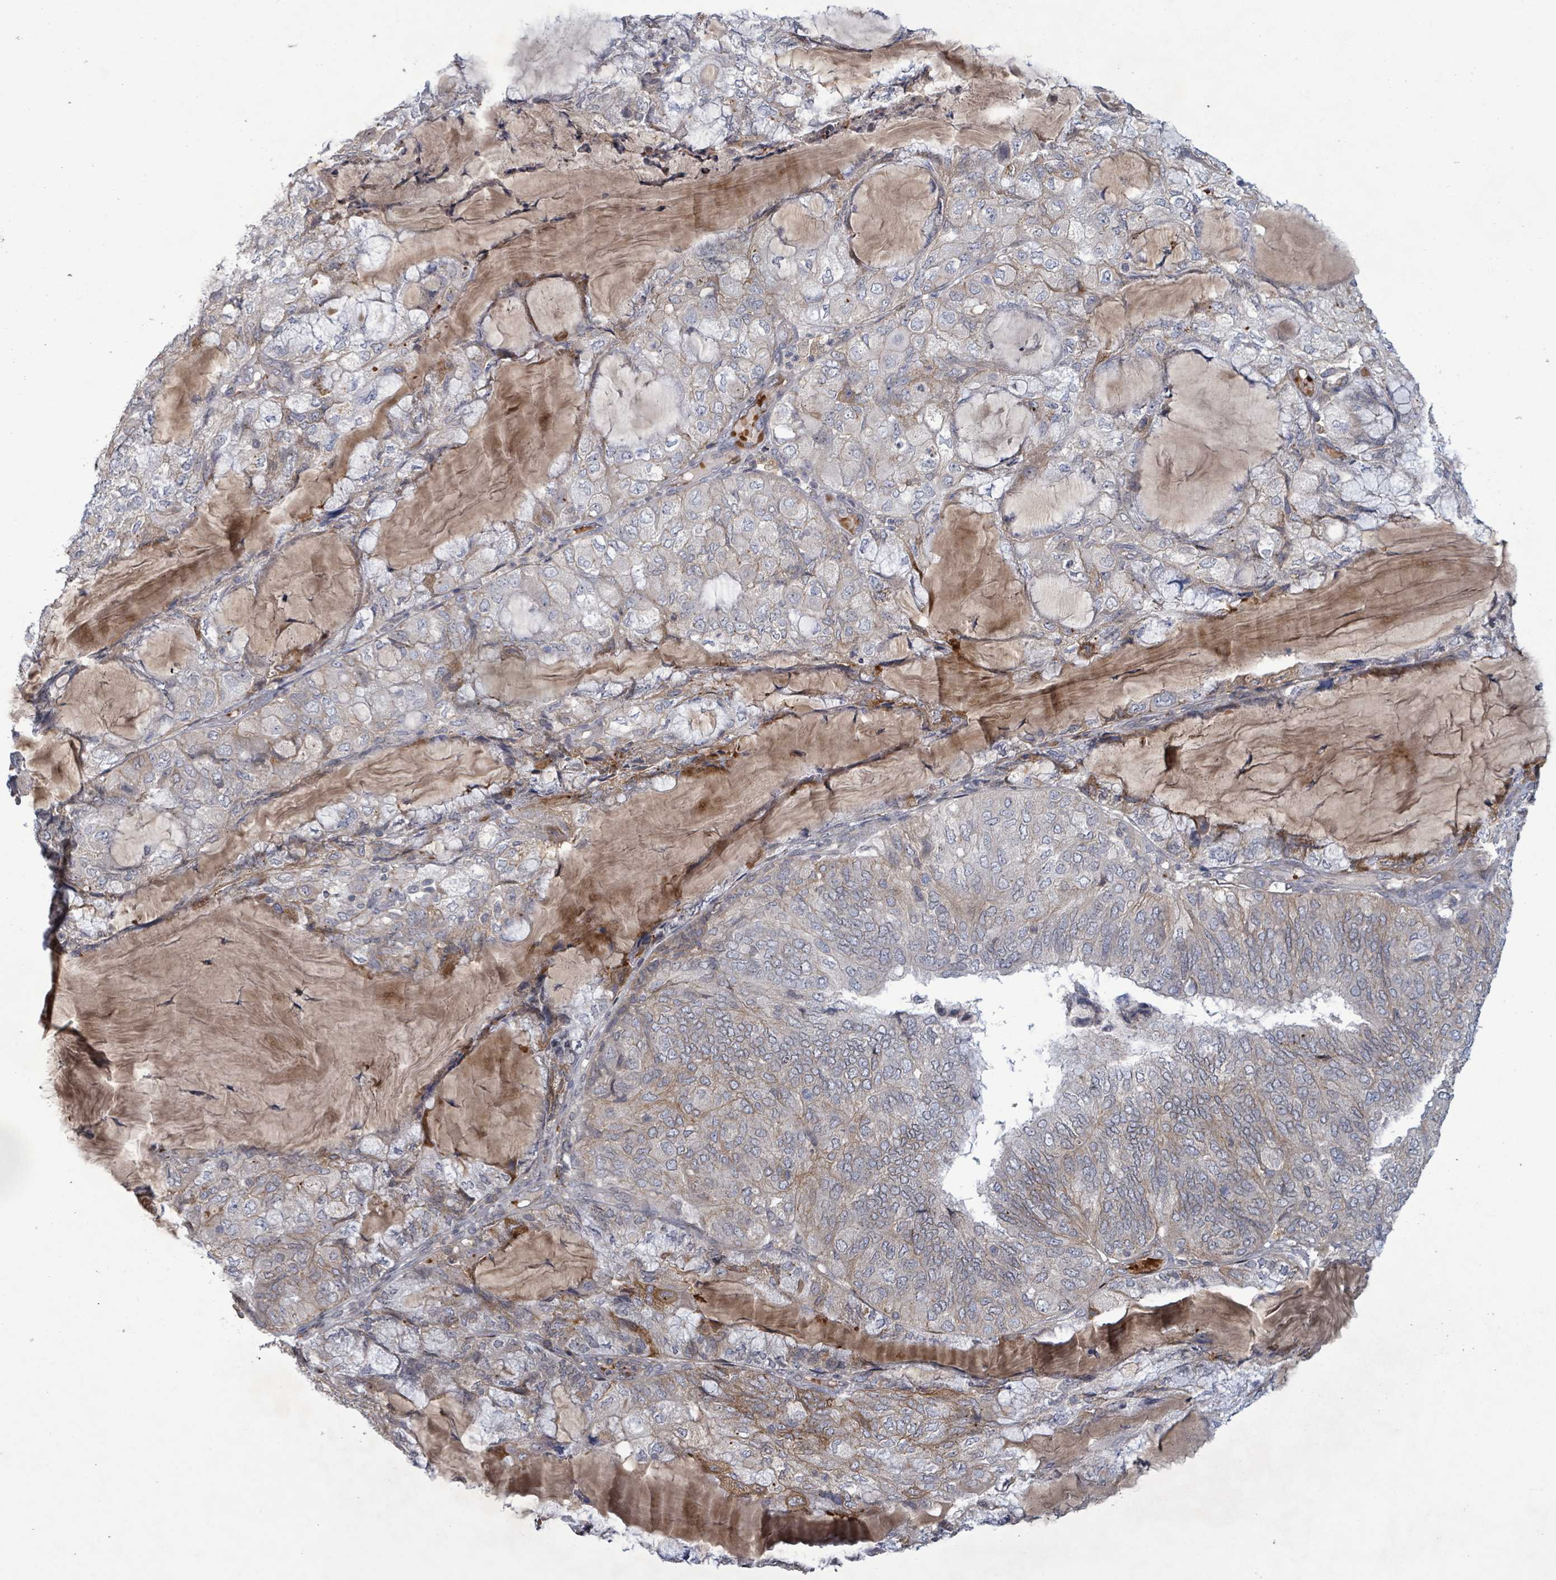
{"staining": {"intensity": "weak", "quantity": "<25%", "location": "cytoplasmic/membranous"}, "tissue": "endometrial cancer", "cell_type": "Tumor cells", "image_type": "cancer", "snomed": [{"axis": "morphology", "description": "Adenocarcinoma, NOS"}, {"axis": "topography", "description": "Endometrium"}], "caption": "Human adenocarcinoma (endometrial) stained for a protein using immunohistochemistry (IHC) shows no expression in tumor cells.", "gene": "GRM8", "patient": {"sex": "female", "age": 81}}